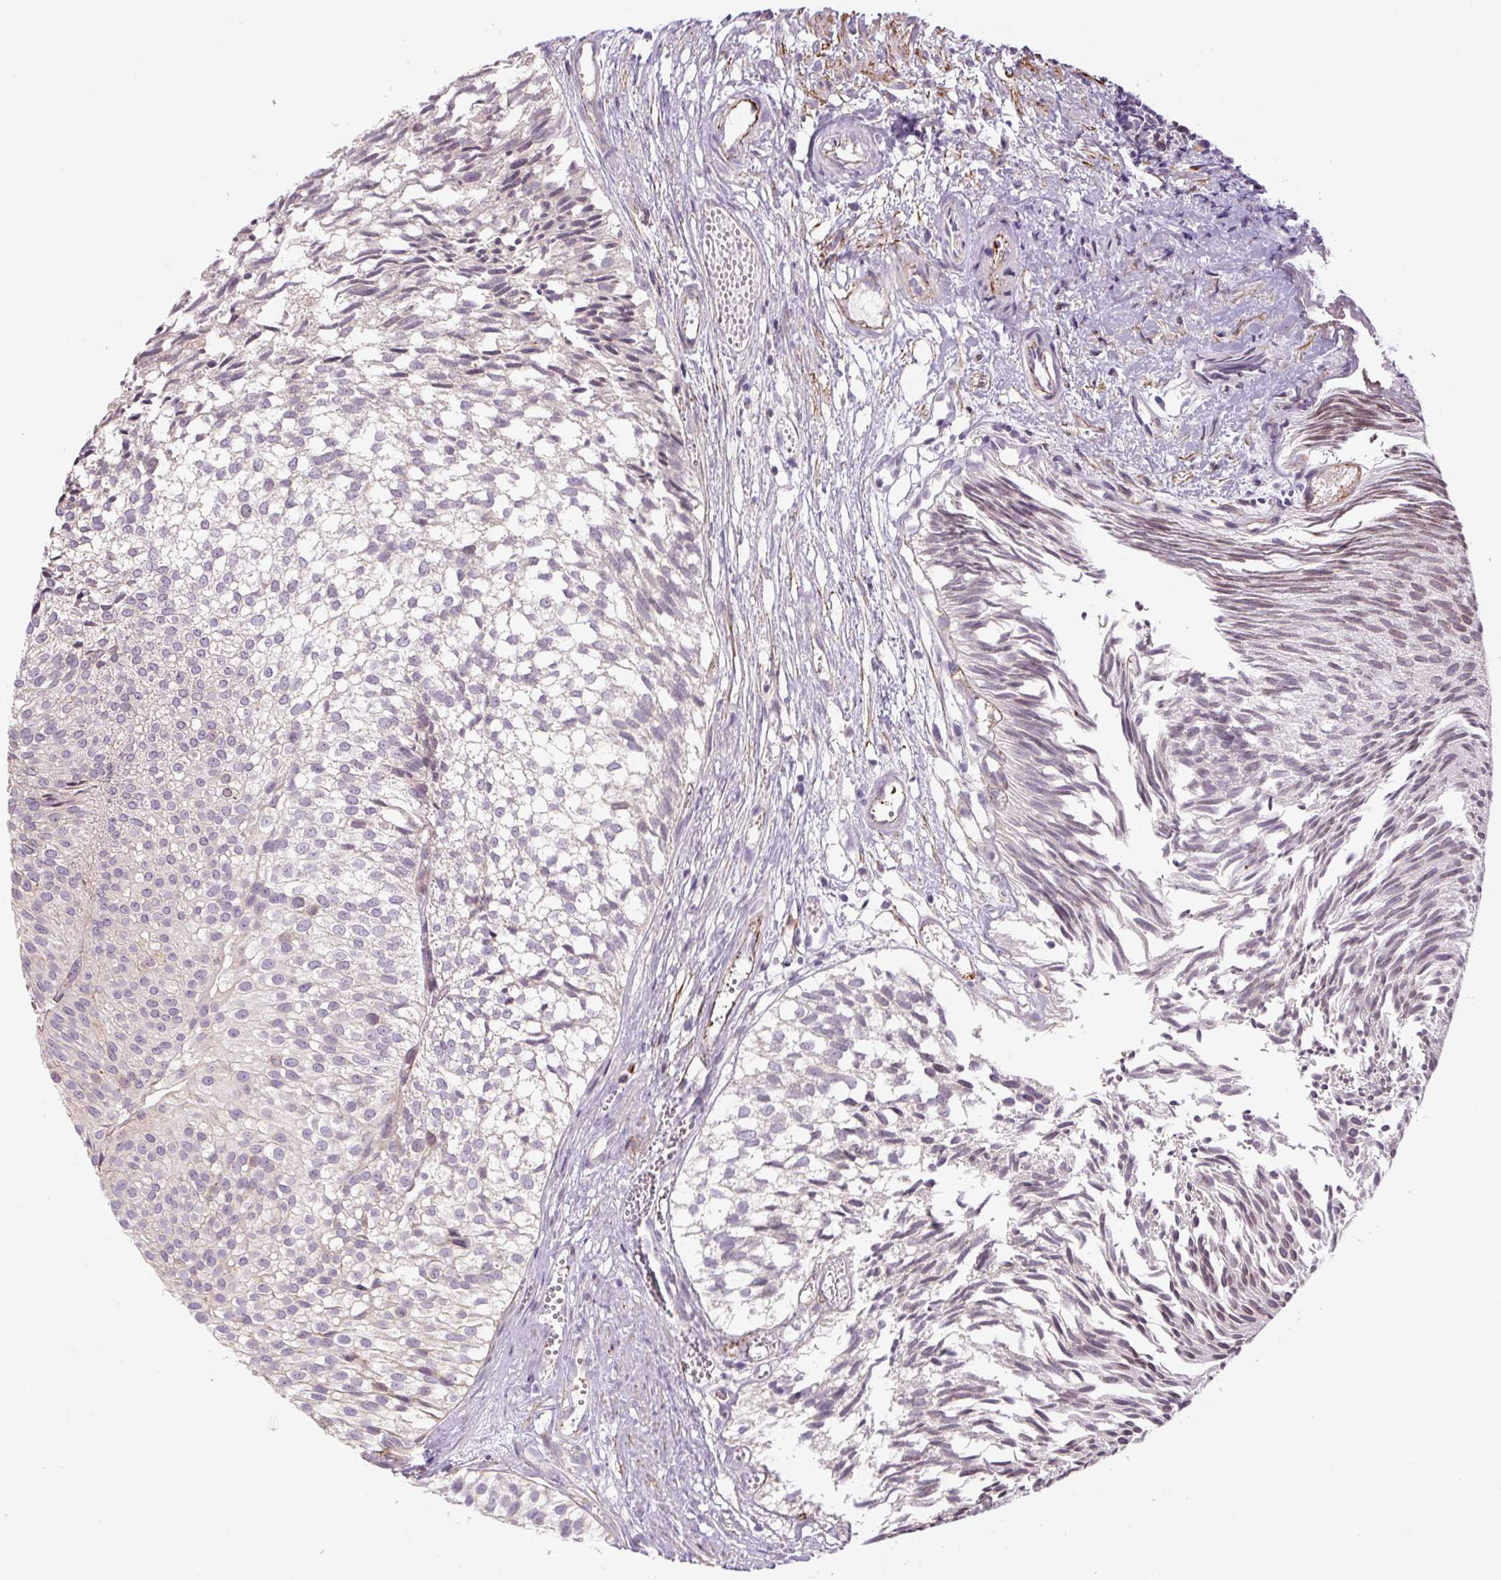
{"staining": {"intensity": "negative", "quantity": "none", "location": "none"}, "tissue": "urothelial cancer", "cell_type": "Tumor cells", "image_type": "cancer", "snomed": [{"axis": "morphology", "description": "Urothelial carcinoma, Low grade"}, {"axis": "topography", "description": "Urinary bladder"}], "caption": "Protein analysis of urothelial cancer shows no significant positivity in tumor cells. The staining was performed using DAB (3,3'-diaminobenzidine) to visualize the protein expression in brown, while the nuclei were stained in blue with hematoxylin (Magnification: 20x).", "gene": "CCNI2", "patient": {"sex": "male", "age": 91}}